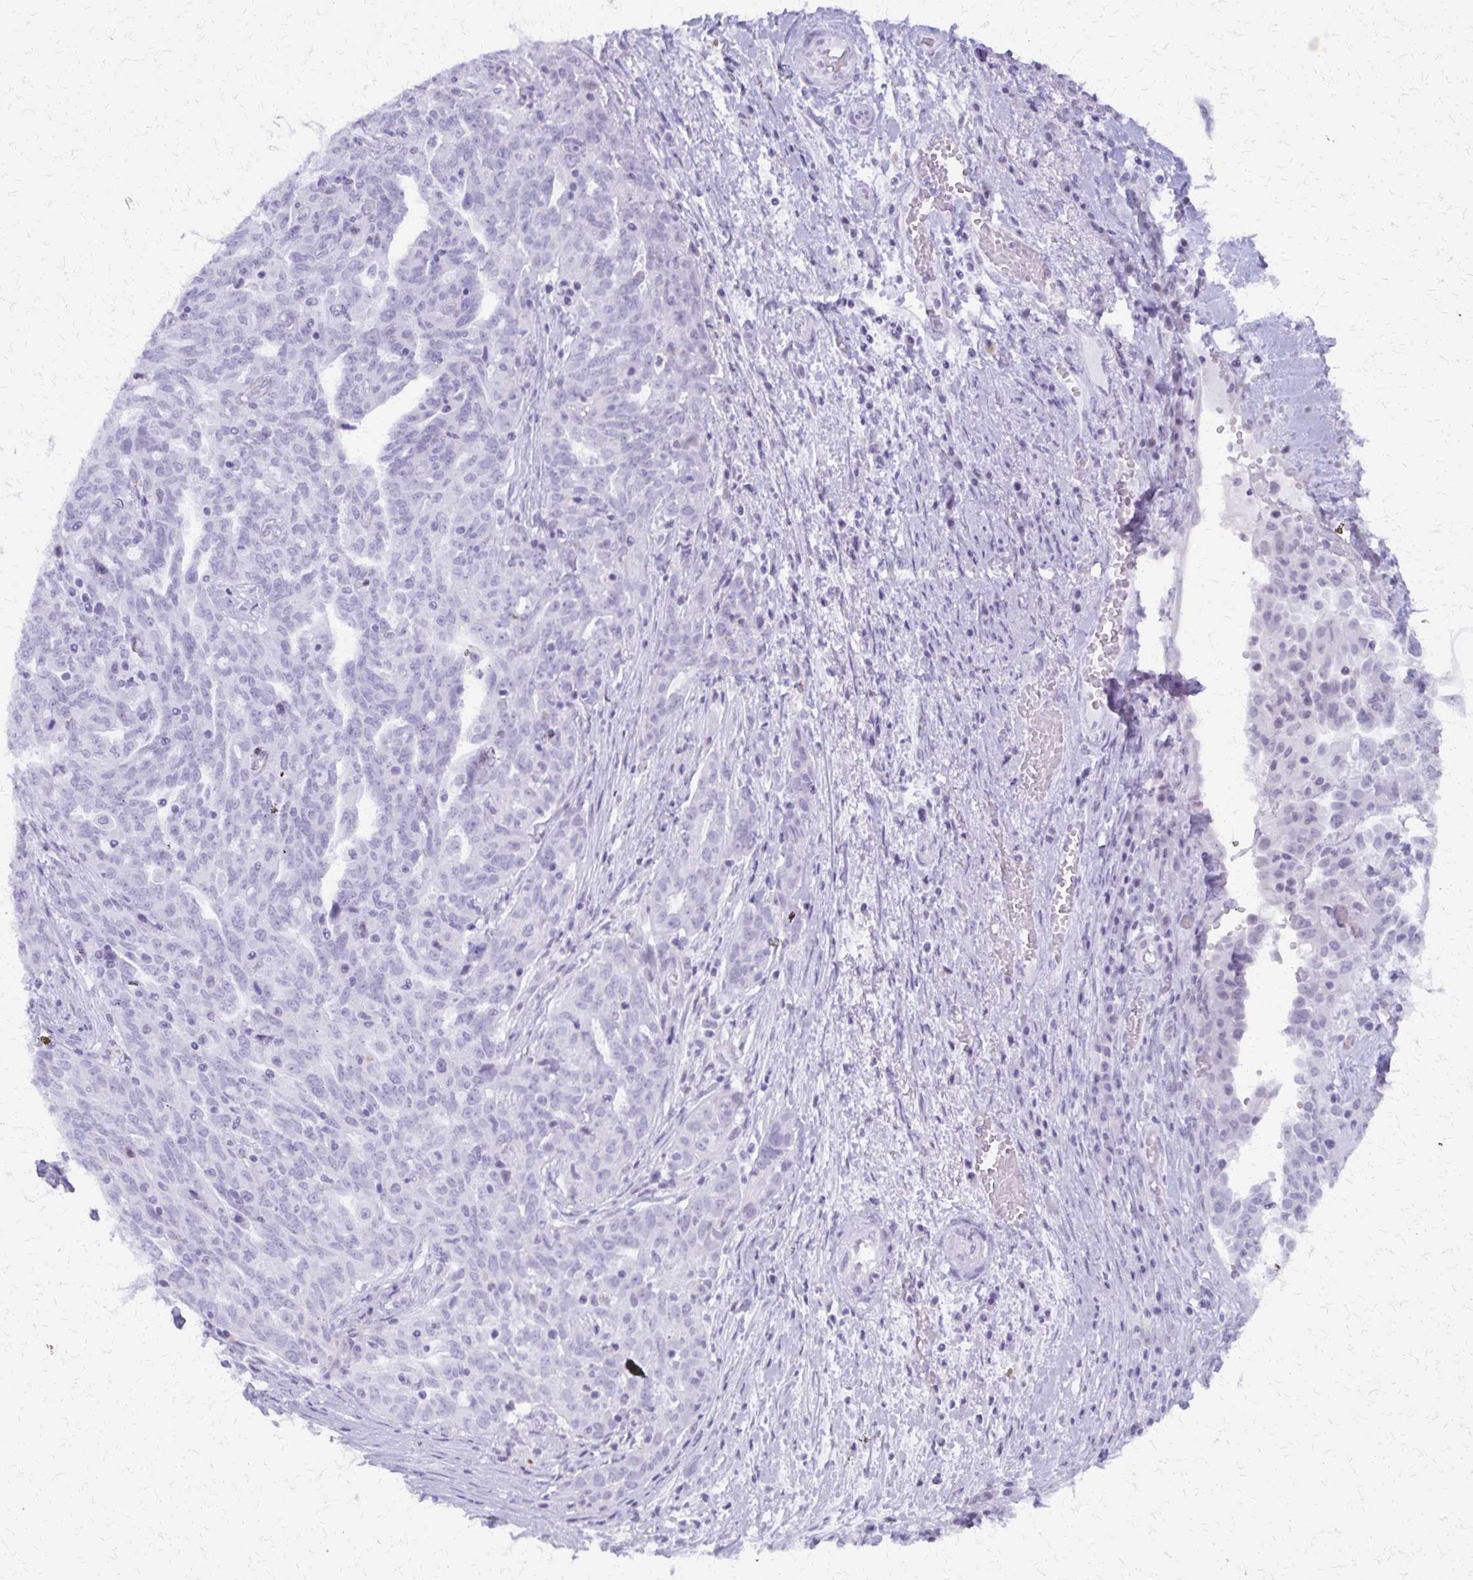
{"staining": {"intensity": "negative", "quantity": "none", "location": "none"}, "tissue": "ovarian cancer", "cell_type": "Tumor cells", "image_type": "cancer", "snomed": [{"axis": "morphology", "description": "Cystadenocarcinoma, serous, NOS"}, {"axis": "topography", "description": "Ovary"}], "caption": "Immunohistochemistry (IHC) photomicrograph of neoplastic tissue: human serous cystadenocarcinoma (ovarian) stained with DAB exhibits no significant protein staining in tumor cells. Brightfield microscopy of immunohistochemistry stained with DAB (3,3'-diaminobenzidine) (brown) and hematoxylin (blue), captured at high magnification.", "gene": "FAM162B", "patient": {"sex": "female", "age": 67}}